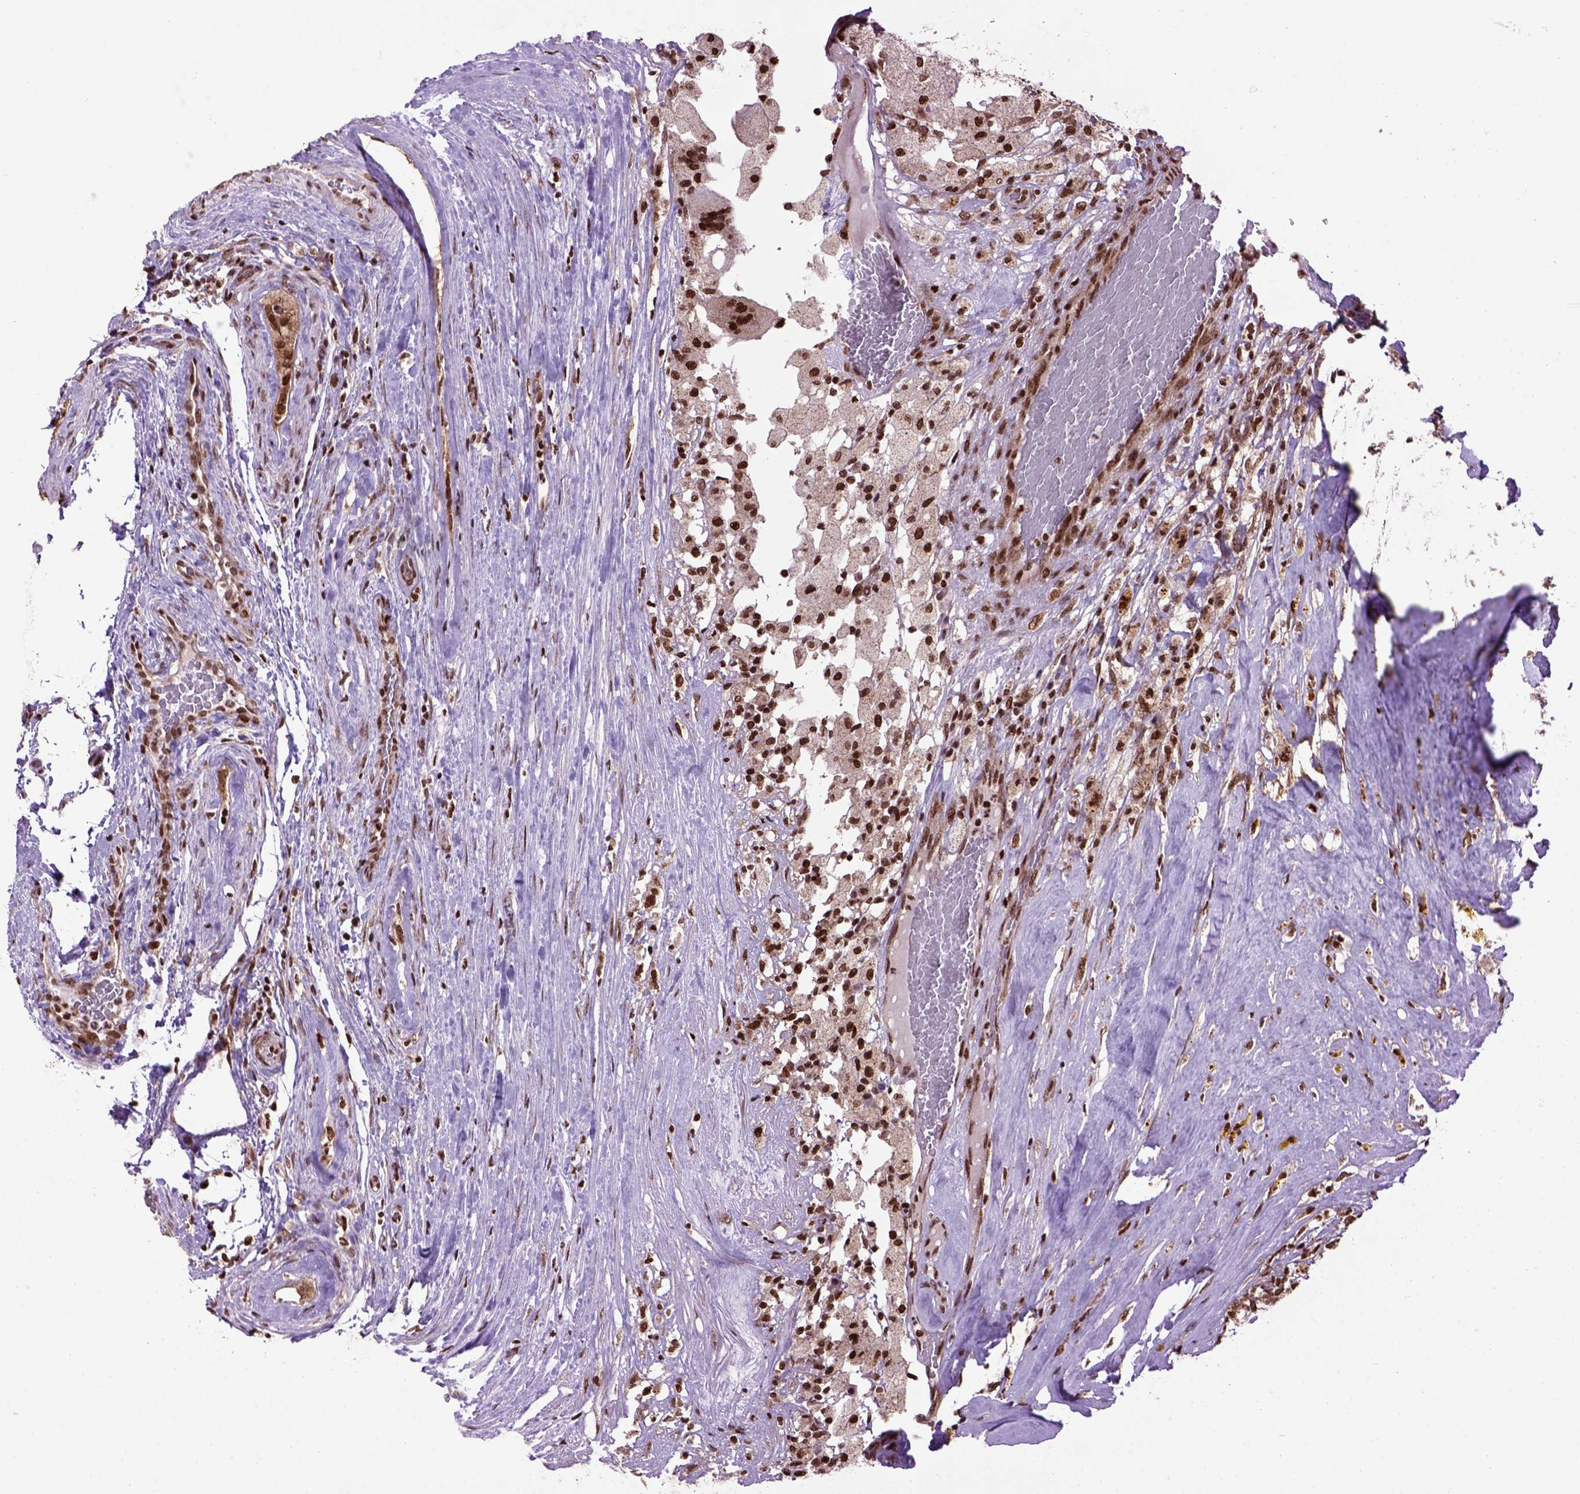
{"staining": {"intensity": "strong", "quantity": ">75%", "location": "cytoplasmic/membranous,nuclear"}, "tissue": "testis cancer", "cell_type": "Tumor cells", "image_type": "cancer", "snomed": [{"axis": "morphology", "description": "Seminoma, NOS"}, {"axis": "morphology", "description": "Carcinoma, Embryonal, NOS"}, {"axis": "topography", "description": "Testis"}], "caption": "Human testis seminoma stained with a protein marker shows strong staining in tumor cells.", "gene": "CELF1", "patient": {"sex": "male", "age": 41}}